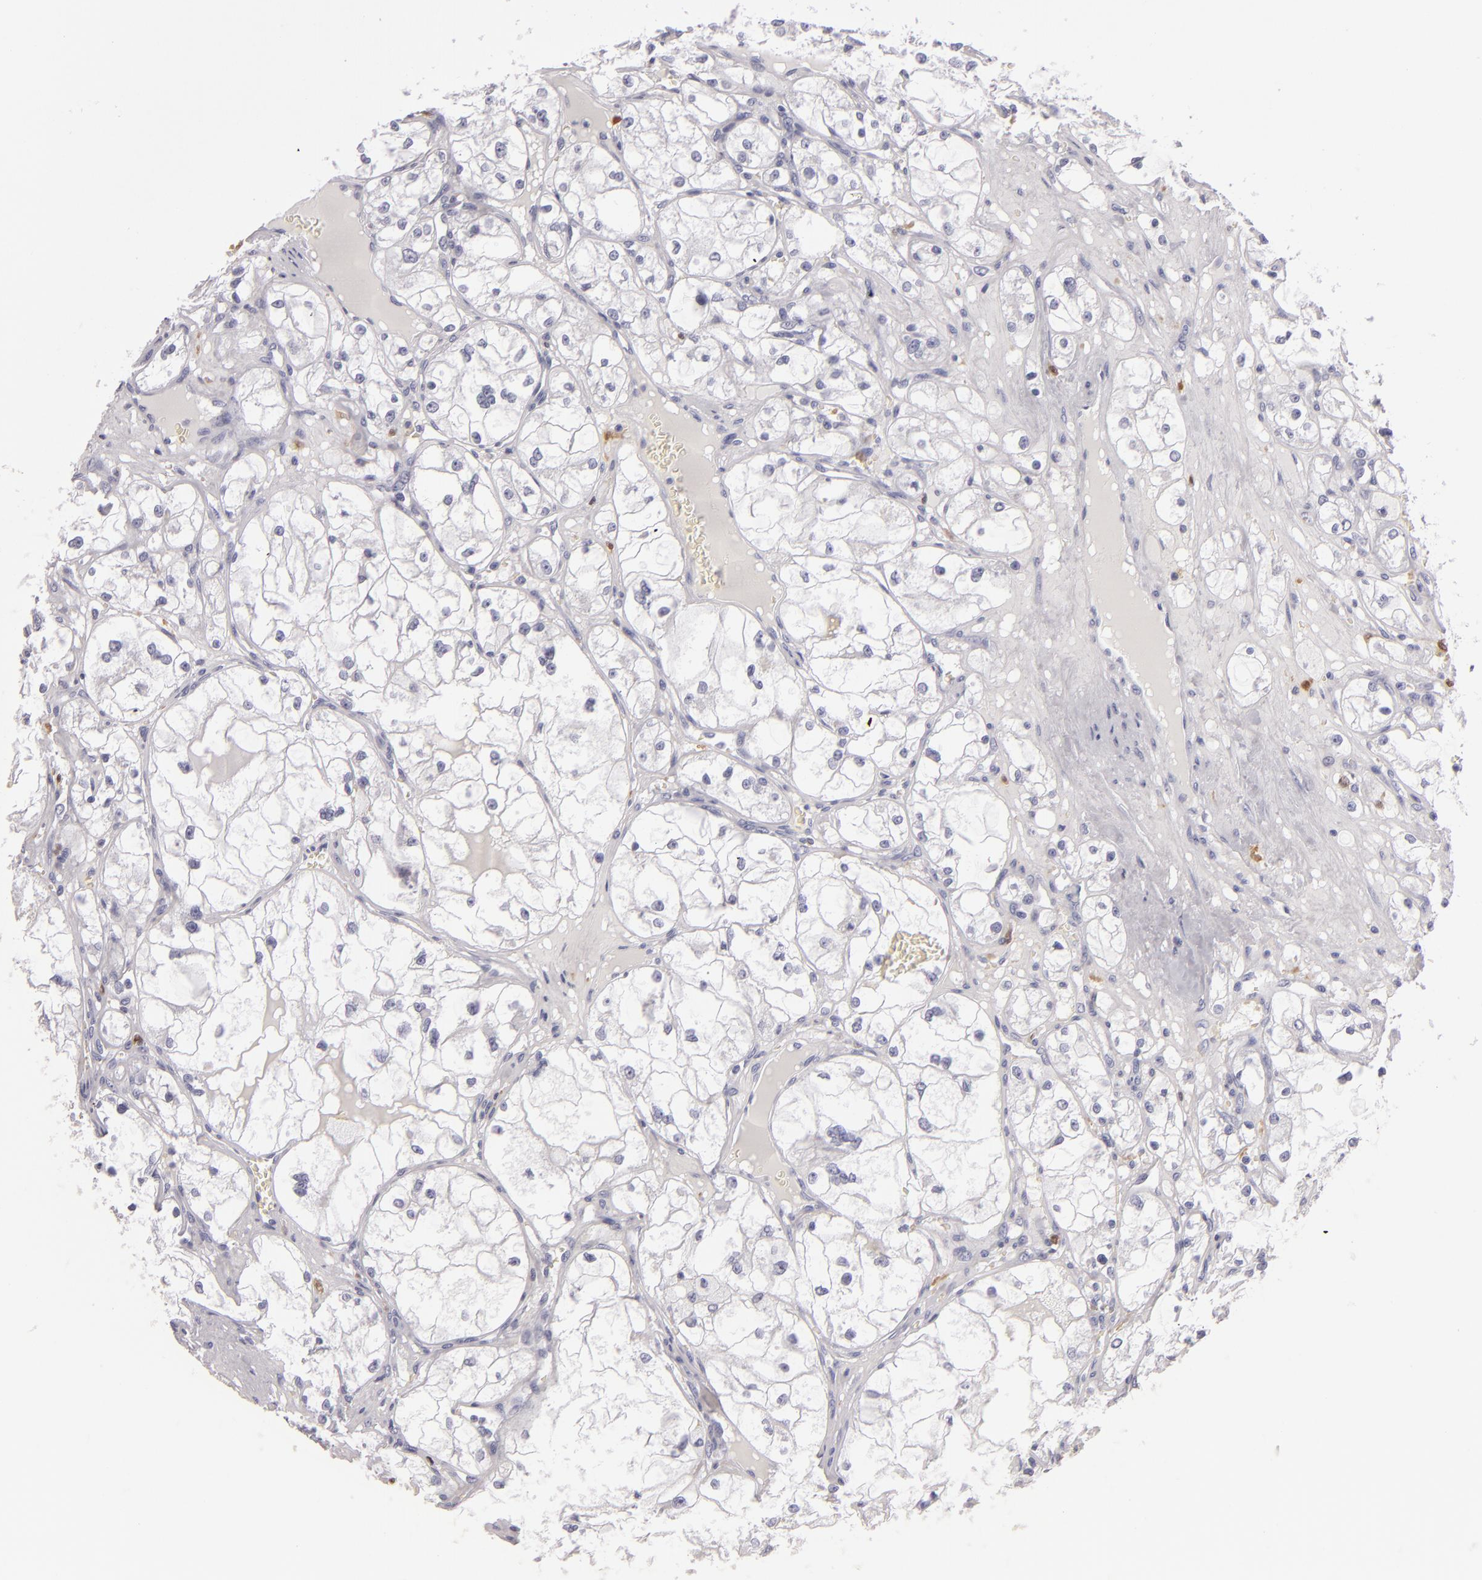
{"staining": {"intensity": "negative", "quantity": "none", "location": "none"}, "tissue": "renal cancer", "cell_type": "Tumor cells", "image_type": "cancer", "snomed": [{"axis": "morphology", "description": "Adenocarcinoma, NOS"}, {"axis": "topography", "description": "Kidney"}], "caption": "Tumor cells show no significant protein staining in renal cancer. (Brightfield microscopy of DAB immunohistochemistry (IHC) at high magnification).", "gene": "F13A1", "patient": {"sex": "male", "age": 61}}